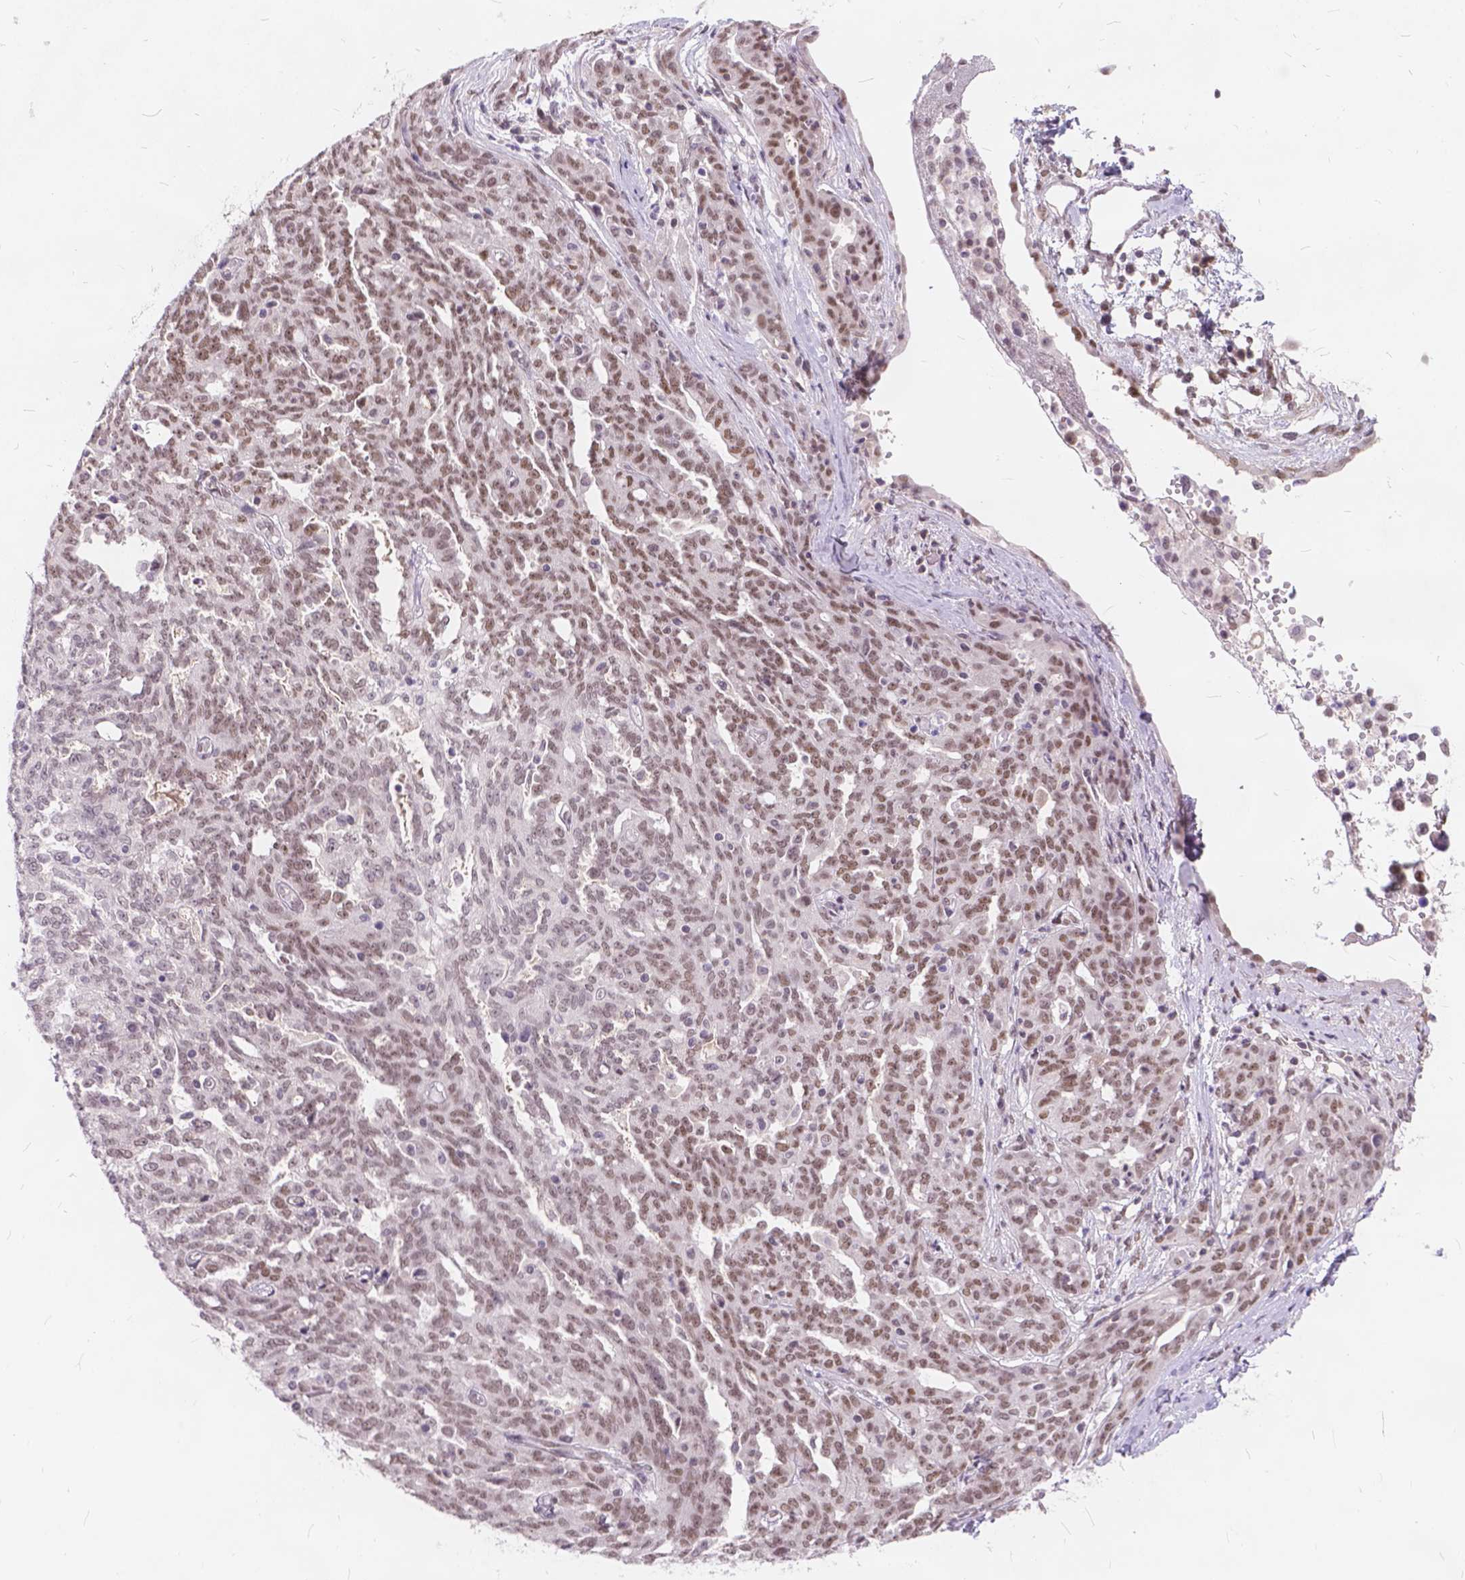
{"staining": {"intensity": "moderate", "quantity": "<25%", "location": "nuclear"}, "tissue": "ovarian cancer", "cell_type": "Tumor cells", "image_type": "cancer", "snomed": [{"axis": "morphology", "description": "Cystadenocarcinoma, serous, NOS"}, {"axis": "topography", "description": "Ovary"}], "caption": "Protein staining by IHC exhibits moderate nuclear positivity in about <25% of tumor cells in ovarian cancer (serous cystadenocarcinoma). Immunohistochemistry (ihc) stains the protein of interest in brown and the nuclei are stained blue.", "gene": "FAM53A", "patient": {"sex": "female", "age": 67}}